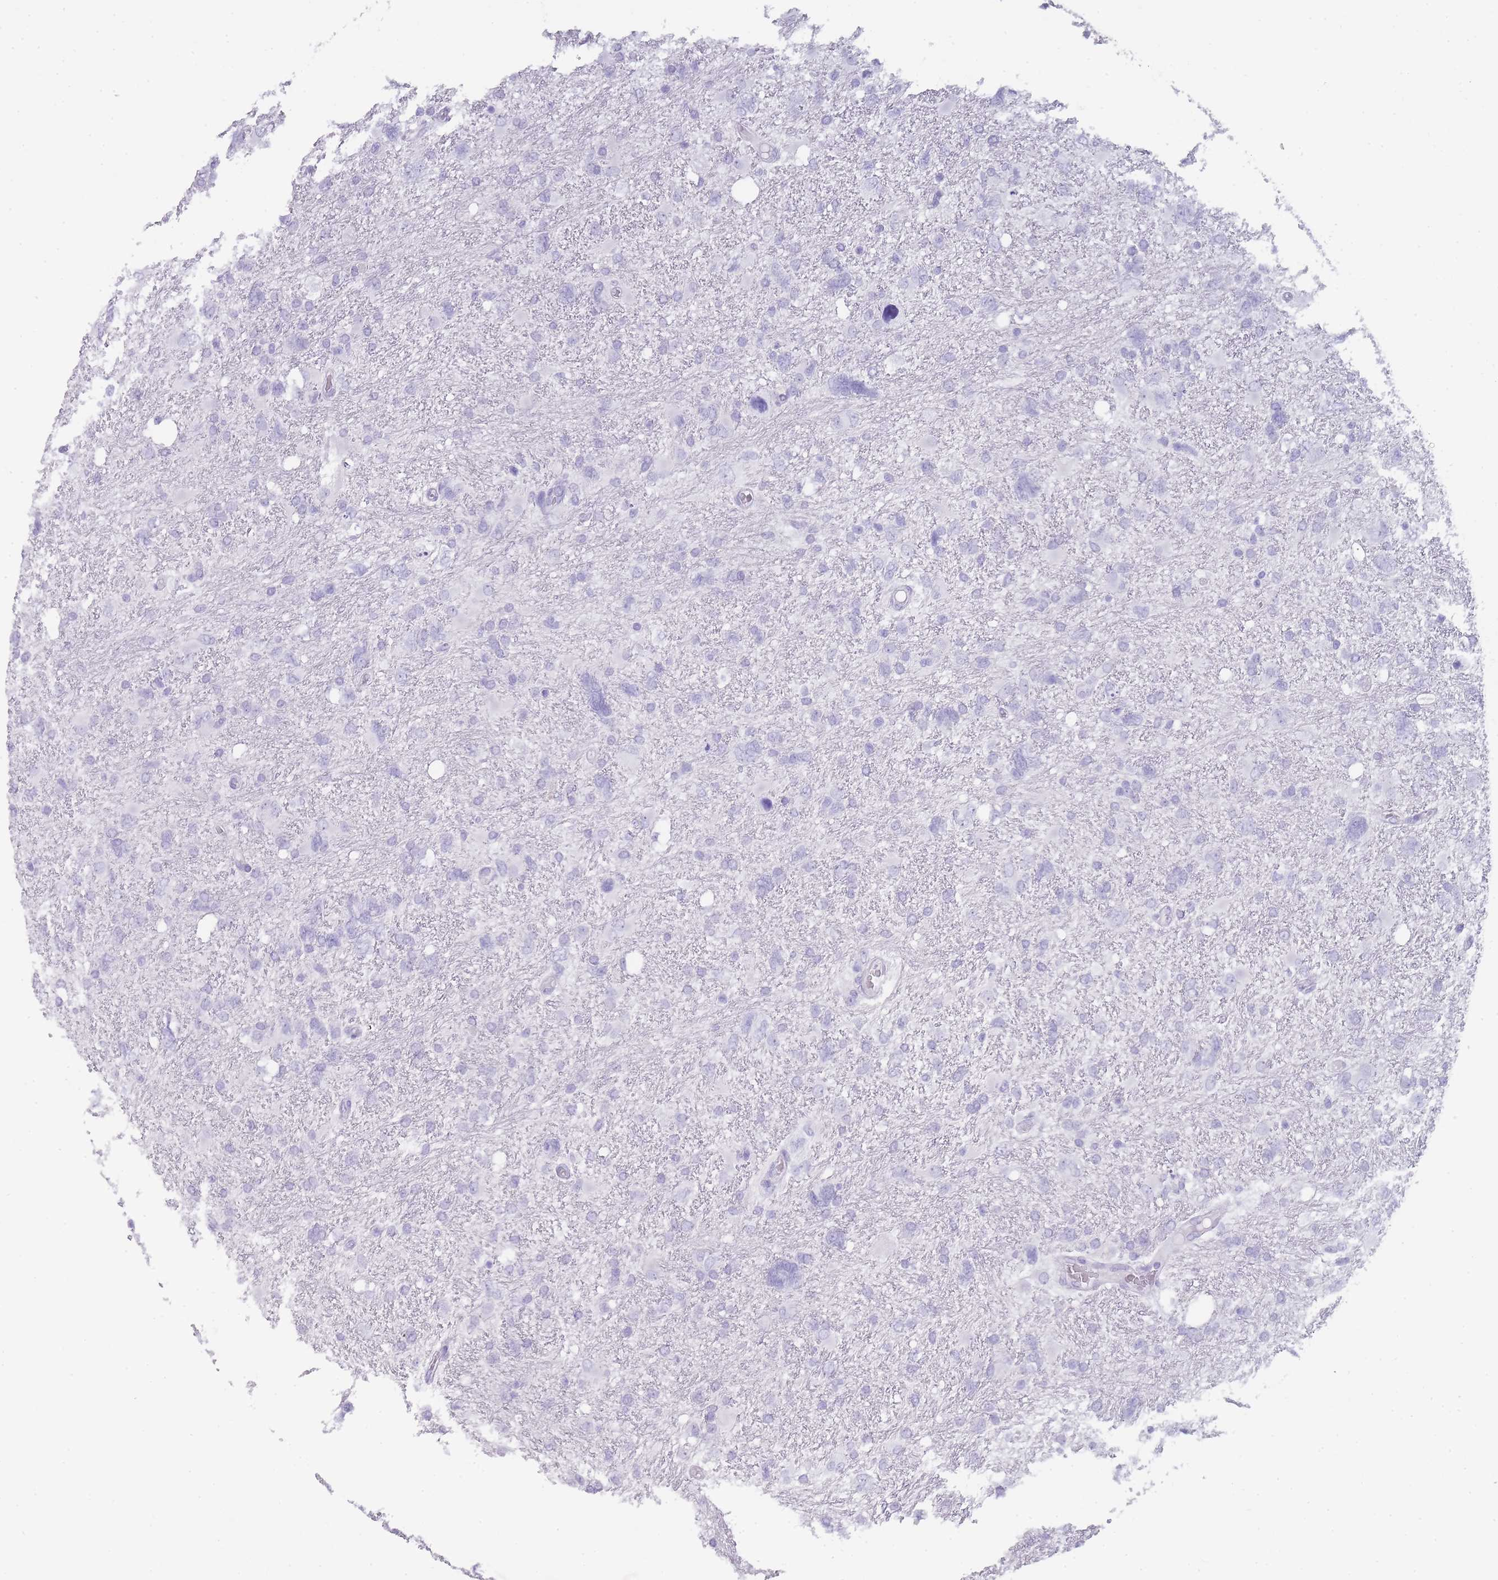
{"staining": {"intensity": "negative", "quantity": "none", "location": "none"}, "tissue": "glioma", "cell_type": "Tumor cells", "image_type": "cancer", "snomed": [{"axis": "morphology", "description": "Glioma, malignant, High grade"}, {"axis": "topography", "description": "Brain"}], "caption": "The immunohistochemistry photomicrograph has no significant expression in tumor cells of glioma tissue.", "gene": "TCP11", "patient": {"sex": "male", "age": 61}}